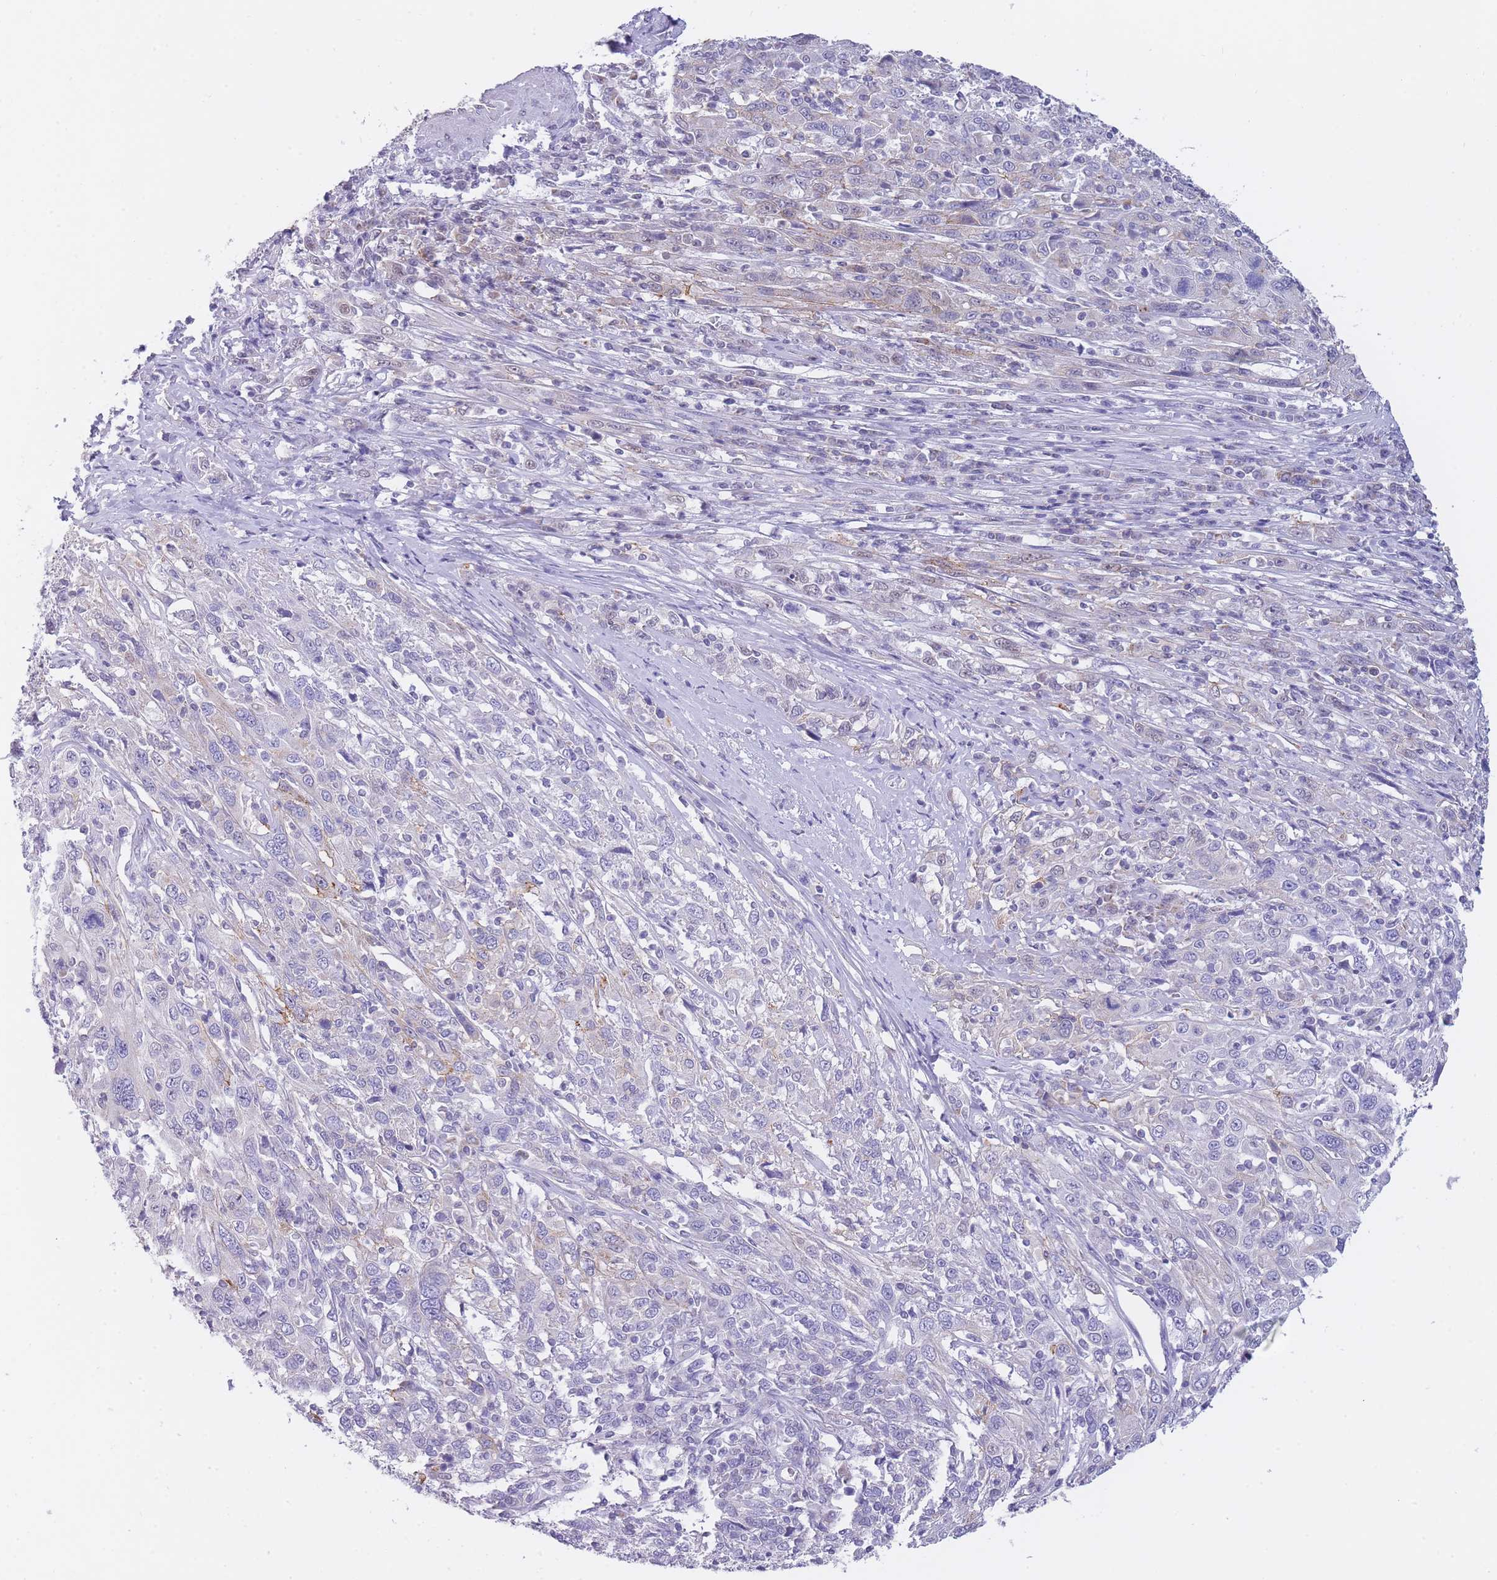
{"staining": {"intensity": "negative", "quantity": "none", "location": "none"}, "tissue": "cervical cancer", "cell_type": "Tumor cells", "image_type": "cancer", "snomed": [{"axis": "morphology", "description": "Squamous cell carcinoma, NOS"}, {"axis": "topography", "description": "Cervix"}], "caption": "Tumor cells show no significant protein positivity in cervical cancer.", "gene": "FRAT2", "patient": {"sex": "female", "age": 46}}